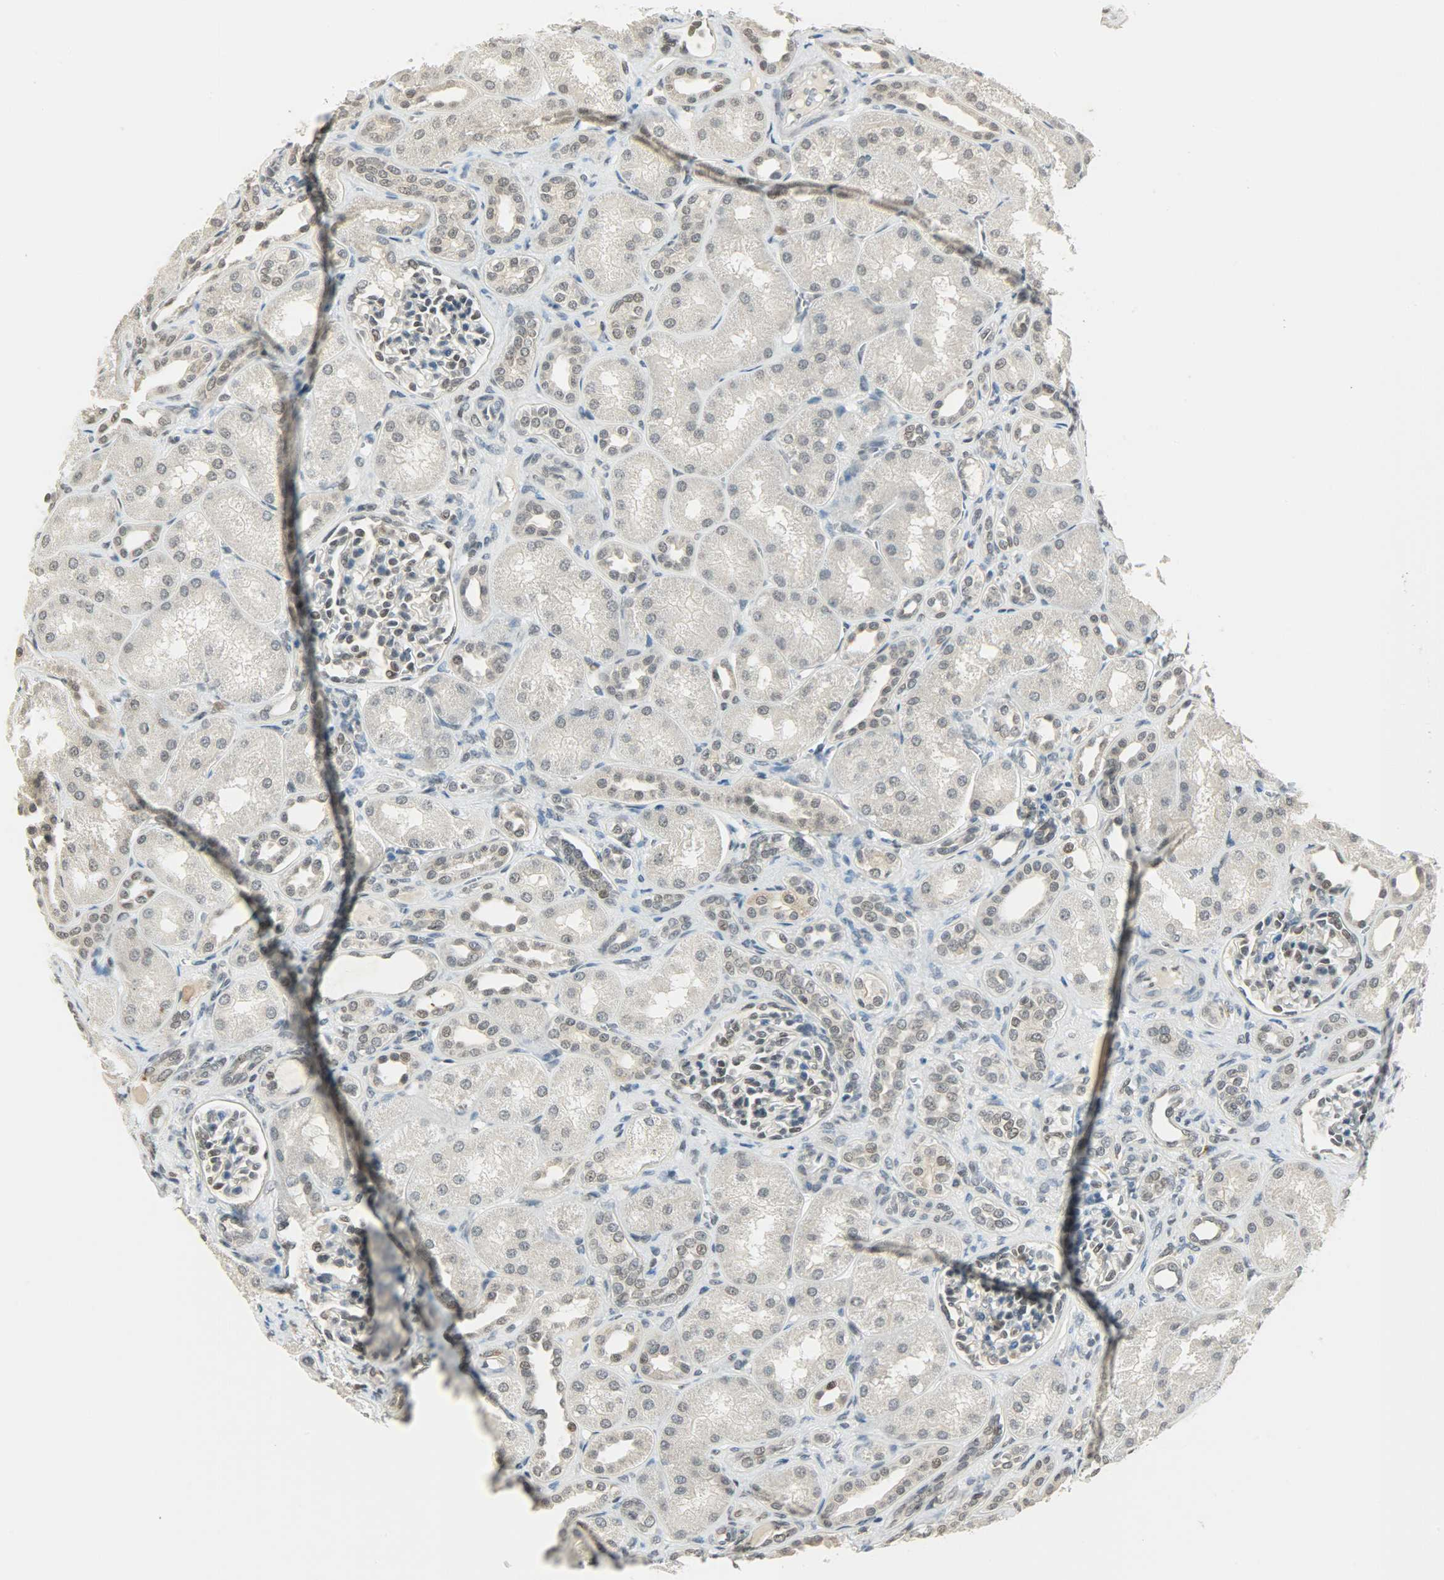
{"staining": {"intensity": "weak", "quantity": "<25%", "location": "nuclear"}, "tissue": "kidney", "cell_type": "Cells in glomeruli", "image_type": "normal", "snomed": [{"axis": "morphology", "description": "Normal tissue, NOS"}, {"axis": "topography", "description": "Kidney"}], "caption": "Immunohistochemistry photomicrograph of unremarkable kidney stained for a protein (brown), which demonstrates no expression in cells in glomeruli. (Stains: DAB (3,3'-diaminobenzidine) IHC with hematoxylin counter stain, Microscopy: brightfield microscopy at high magnification).", "gene": "SMARCA5", "patient": {"sex": "male", "age": 7}}